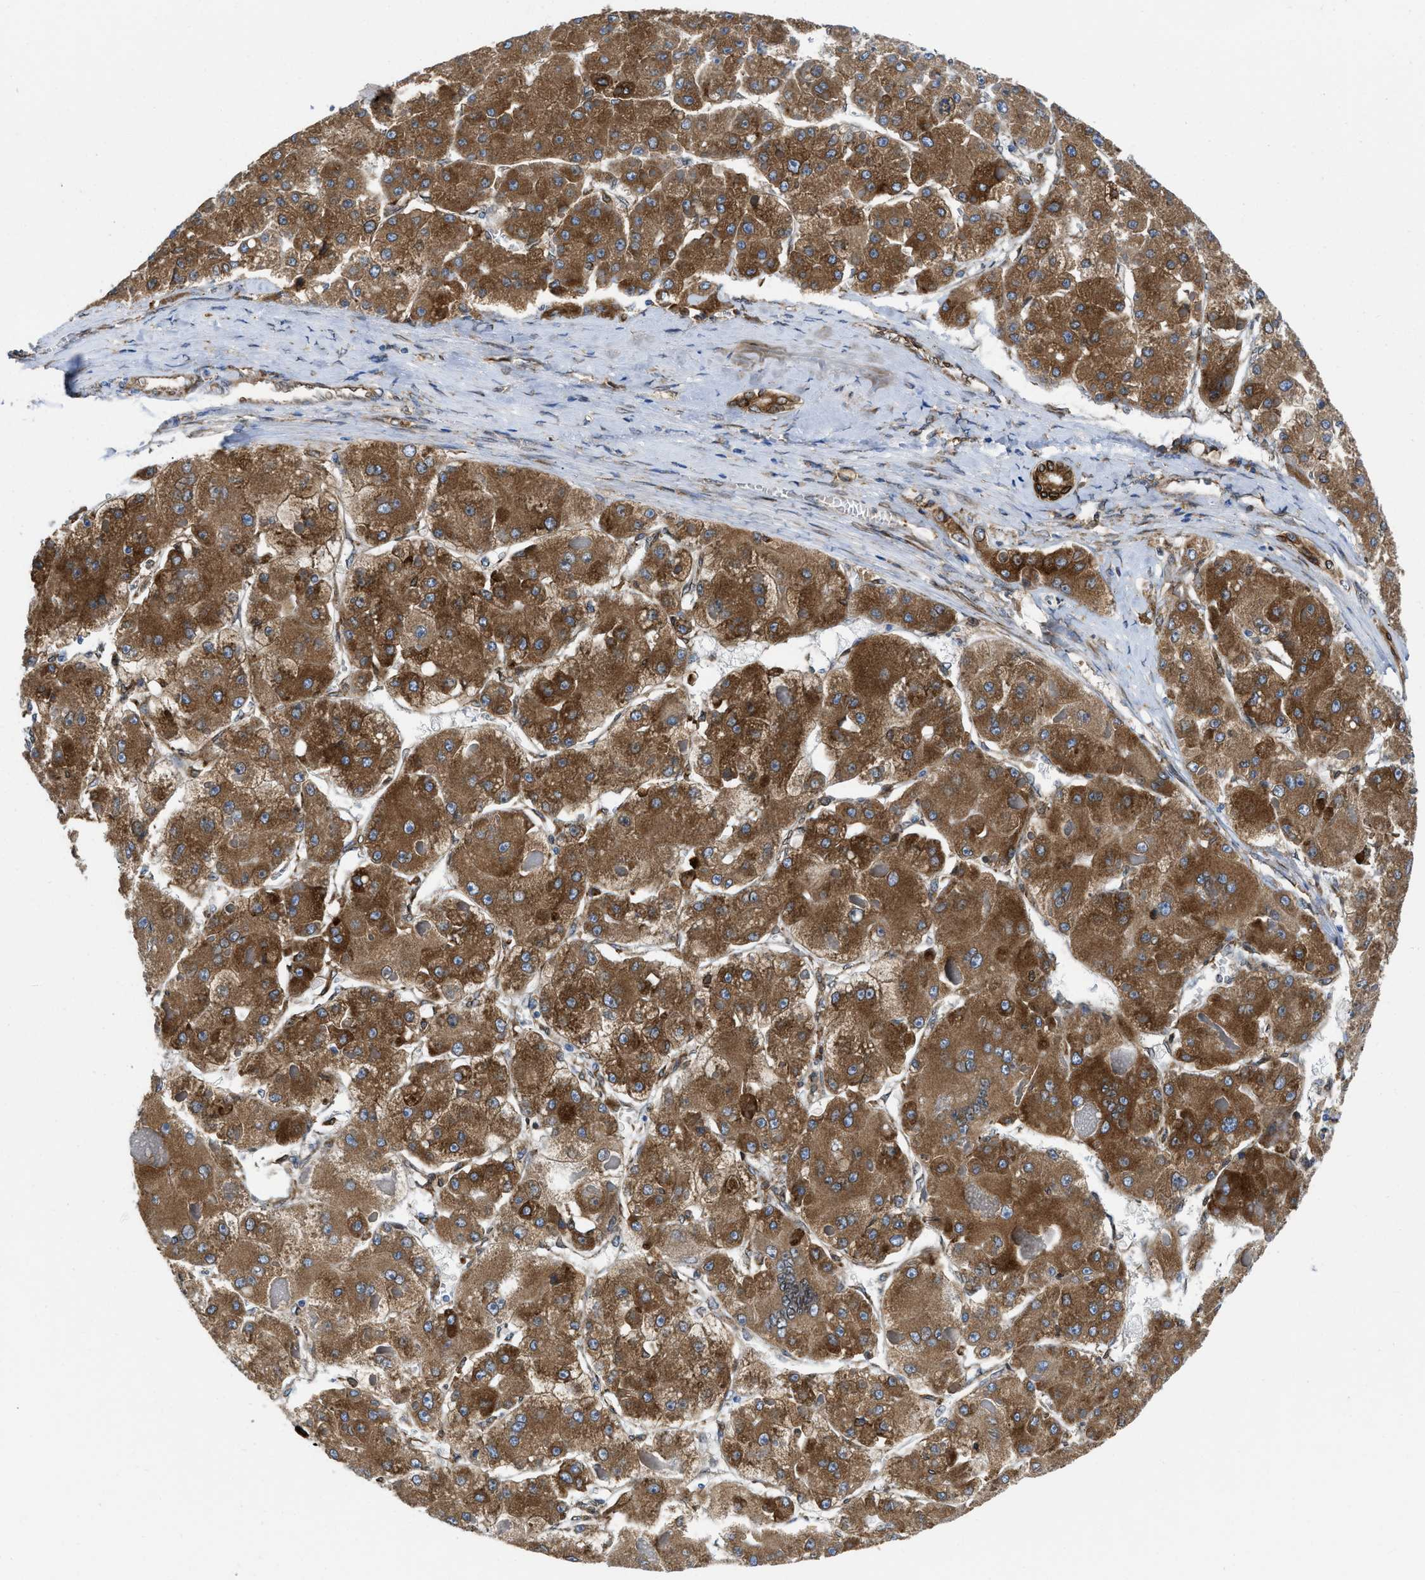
{"staining": {"intensity": "strong", "quantity": ">75%", "location": "cytoplasmic/membranous"}, "tissue": "liver cancer", "cell_type": "Tumor cells", "image_type": "cancer", "snomed": [{"axis": "morphology", "description": "Carcinoma, Hepatocellular, NOS"}, {"axis": "topography", "description": "Liver"}], "caption": "Liver hepatocellular carcinoma was stained to show a protein in brown. There is high levels of strong cytoplasmic/membranous expression in about >75% of tumor cells.", "gene": "ERLIN2", "patient": {"sex": "female", "age": 73}}